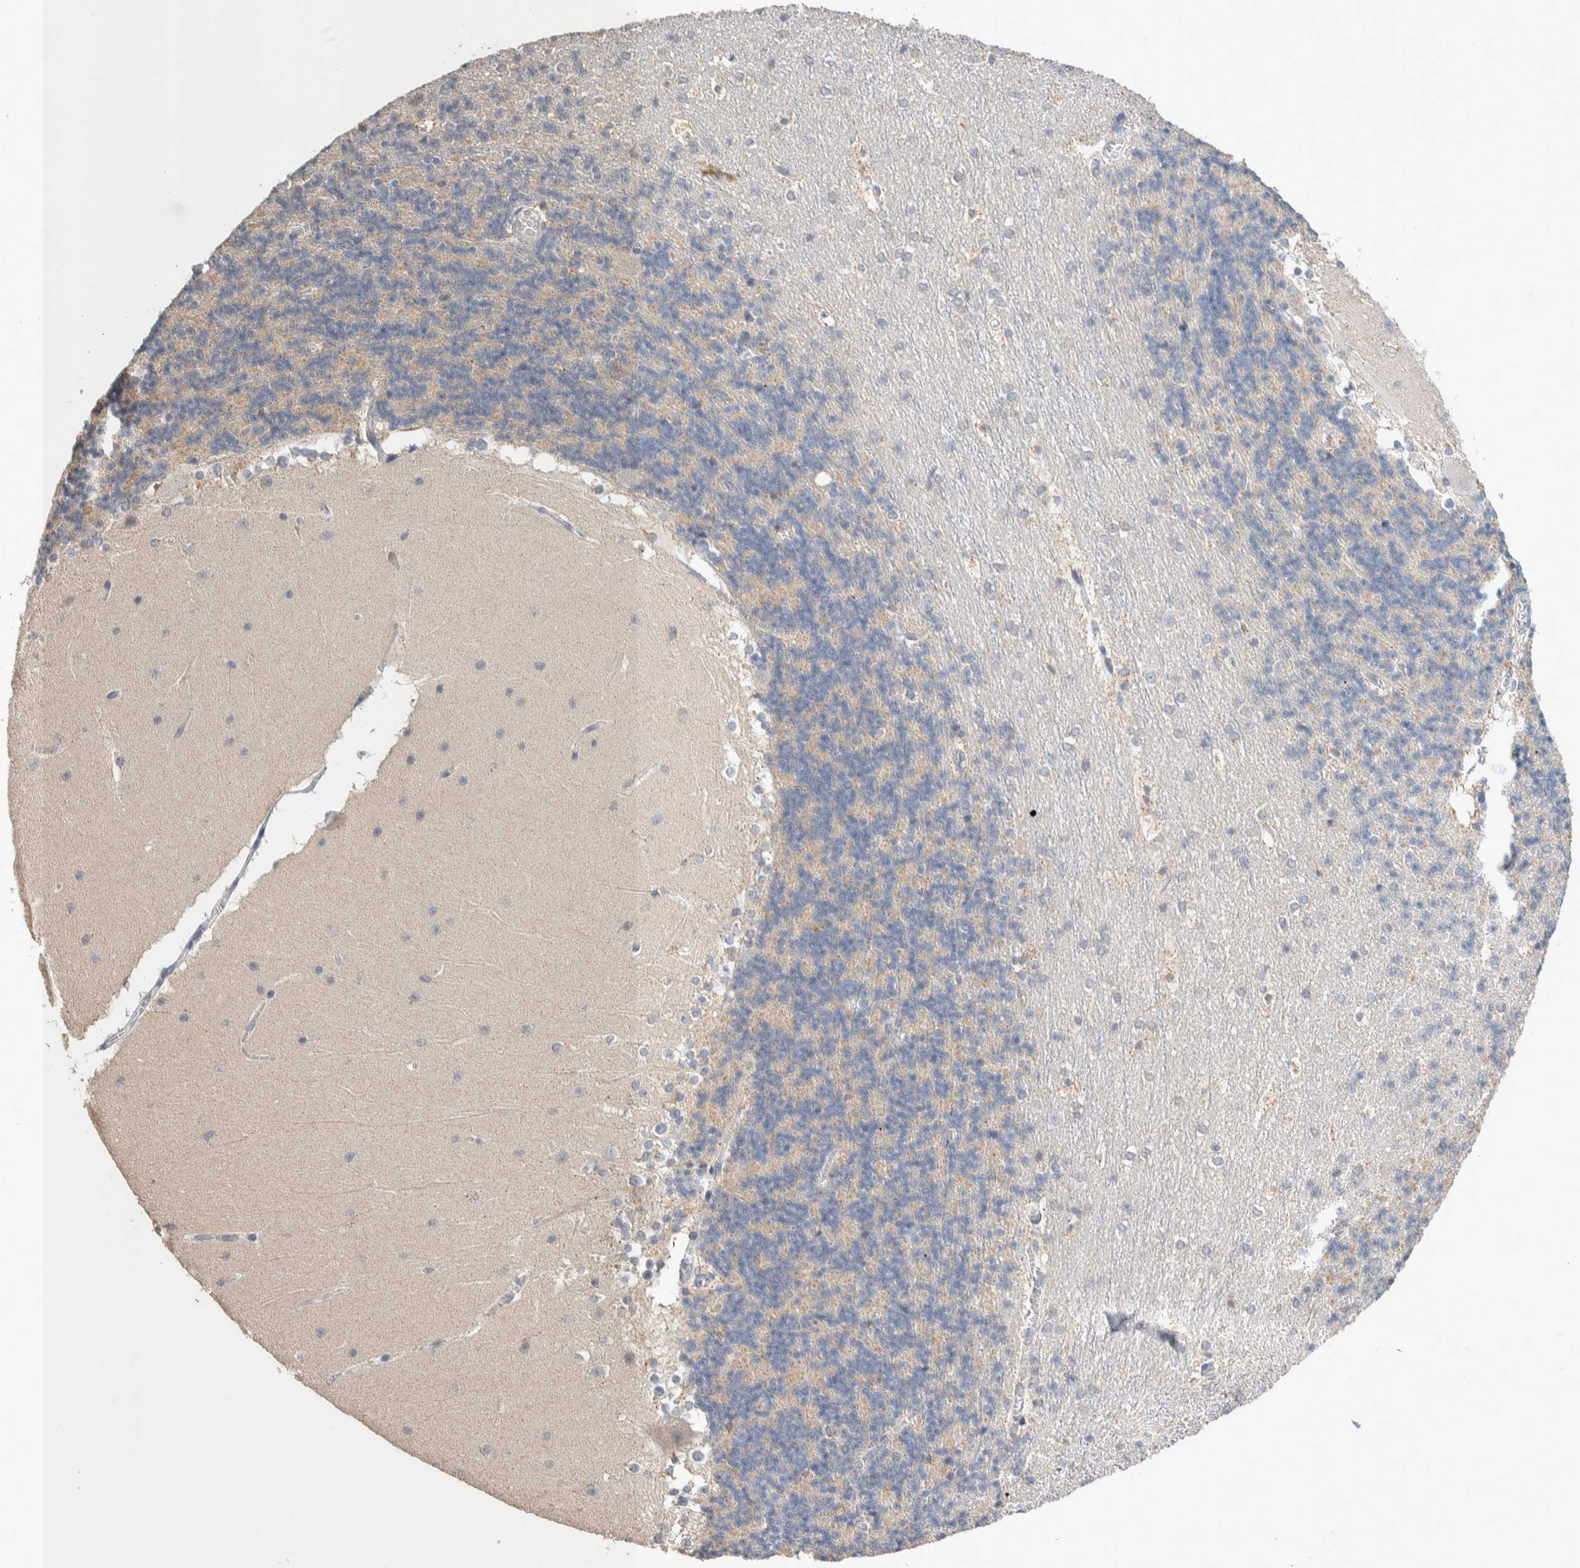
{"staining": {"intensity": "weak", "quantity": "<25%", "location": "cytoplasmic/membranous"}, "tissue": "cerebellum", "cell_type": "Cells in granular layer", "image_type": "normal", "snomed": [{"axis": "morphology", "description": "Normal tissue, NOS"}, {"axis": "topography", "description": "Cerebellum"}], "caption": "The micrograph reveals no significant positivity in cells in granular layer of cerebellum. (Immunohistochemistry (ihc), brightfield microscopy, high magnification).", "gene": "CRAT", "patient": {"sex": "female", "age": 19}}